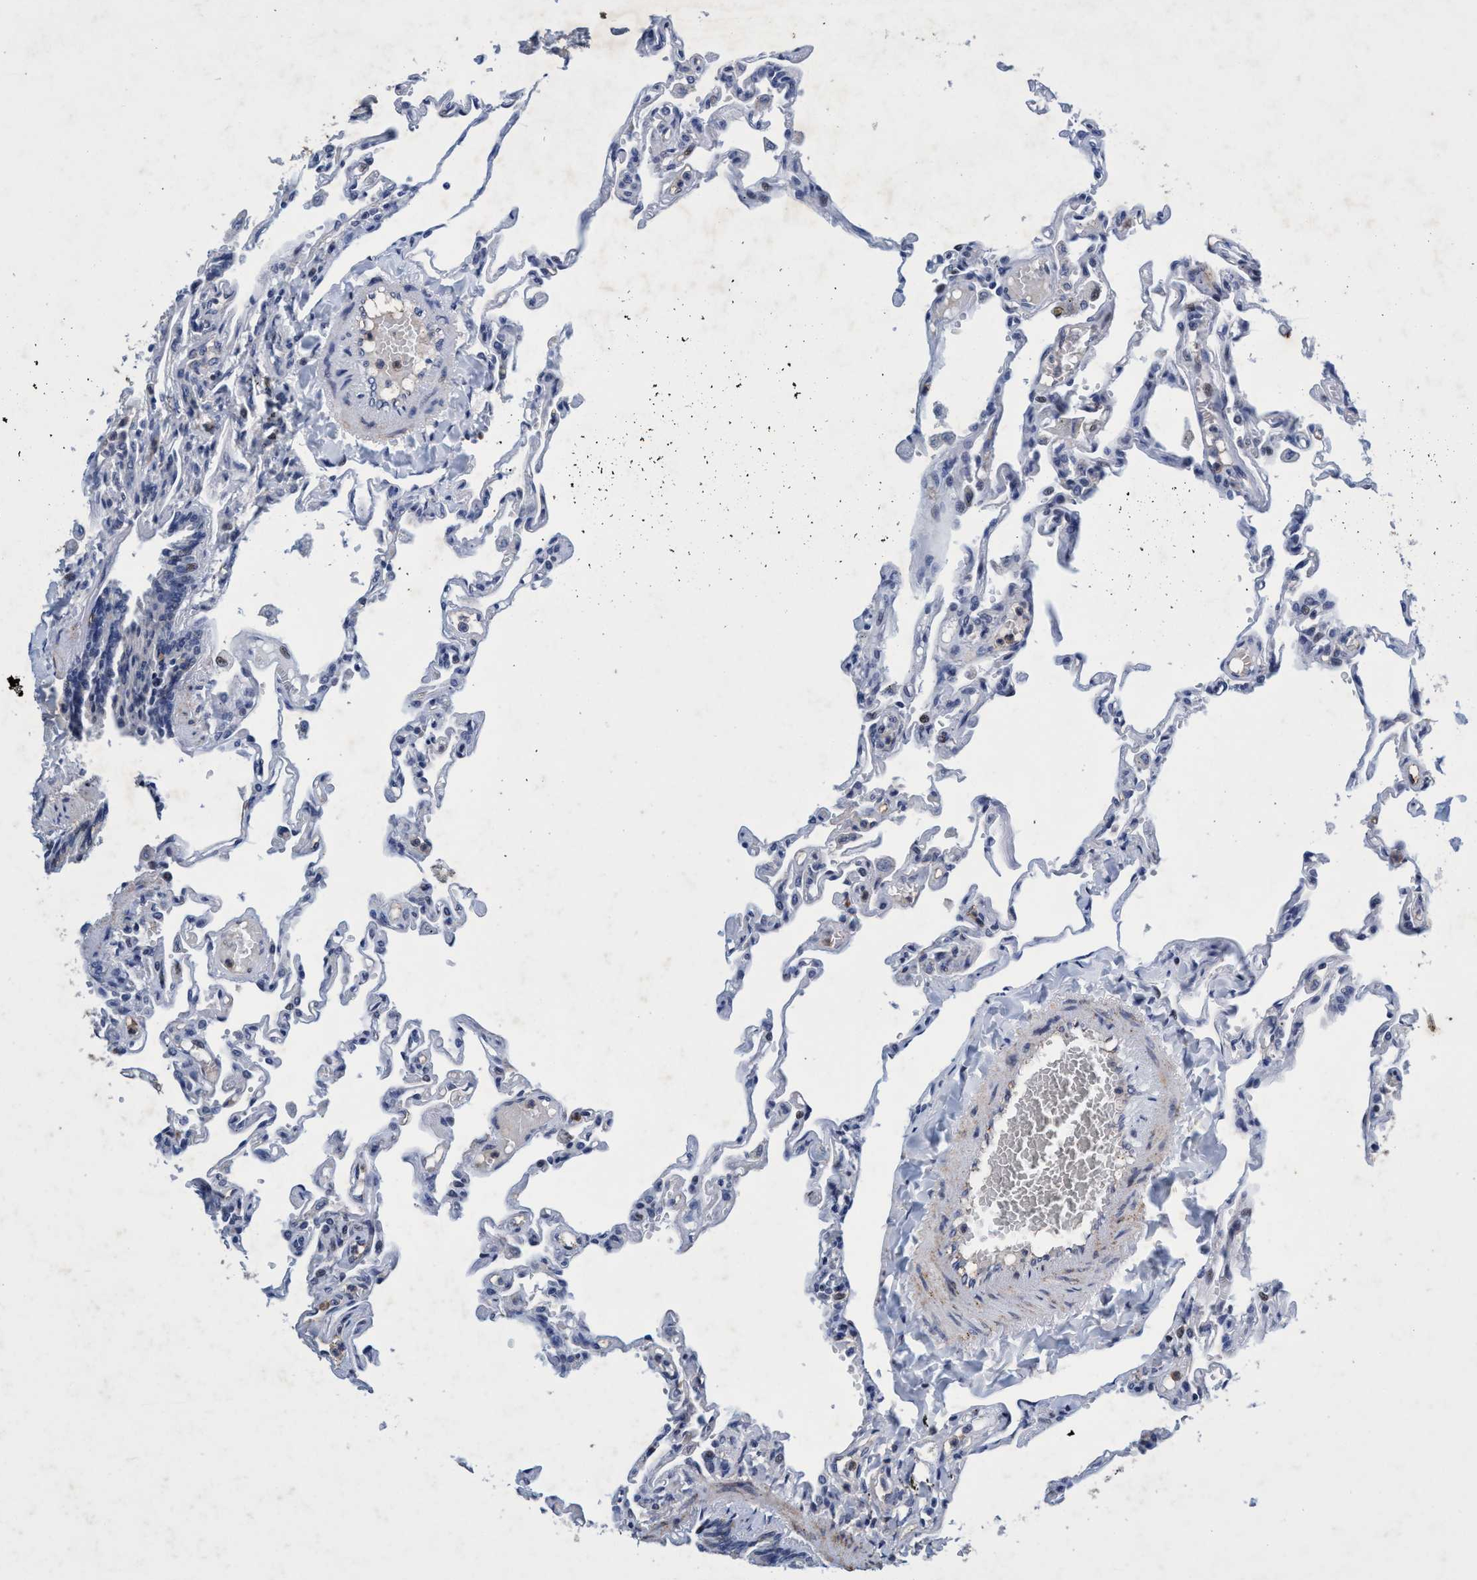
{"staining": {"intensity": "moderate", "quantity": "<25%", "location": "cytoplasmic/membranous"}, "tissue": "lung", "cell_type": "Alveolar cells", "image_type": "normal", "snomed": [{"axis": "morphology", "description": "Normal tissue, NOS"}, {"axis": "topography", "description": "Lung"}], "caption": "There is low levels of moderate cytoplasmic/membranous staining in alveolar cells of benign lung, as demonstrated by immunohistochemical staining (brown color).", "gene": "GRB14", "patient": {"sex": "male", "age": 21}}